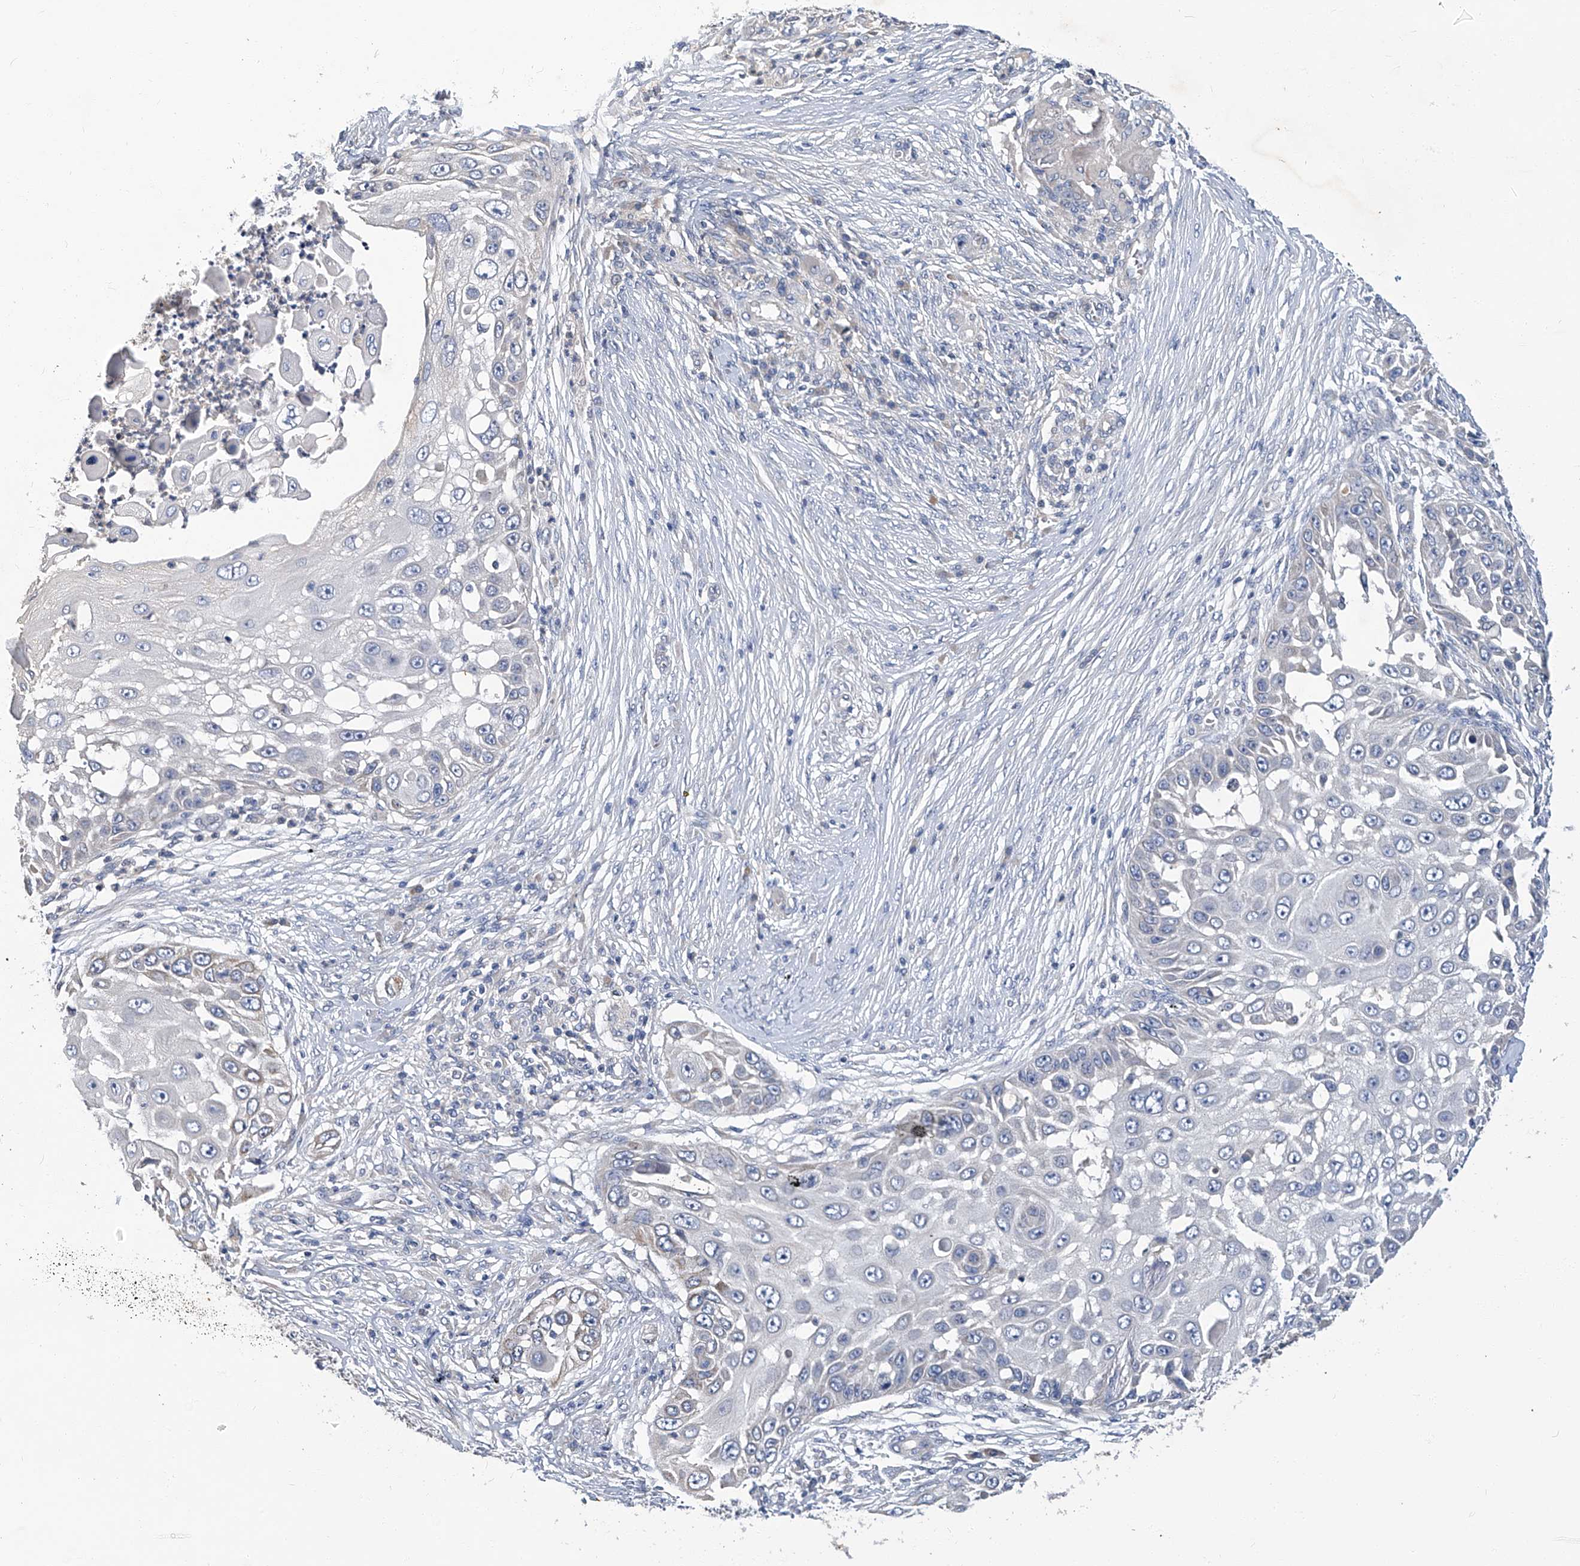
{"staining": {"intensity": "negative", "quantity": "none", "location": "none"}, "tissue": "skin cancer", "cell_type": "Tumor cells", "image_type": "cancer", "snomed": [{"axis": "morphology", "description": "Squamous cell carcinoma, NOS"}, {"axis": "topography", "description": "Skin"}], "caption": "Immunohistochemistry of human skin squamous cell carcinoma displays no positivity in tumor cells.", "gene": "TGFBR1", "patient": {"sex": "female", "age": 44}}